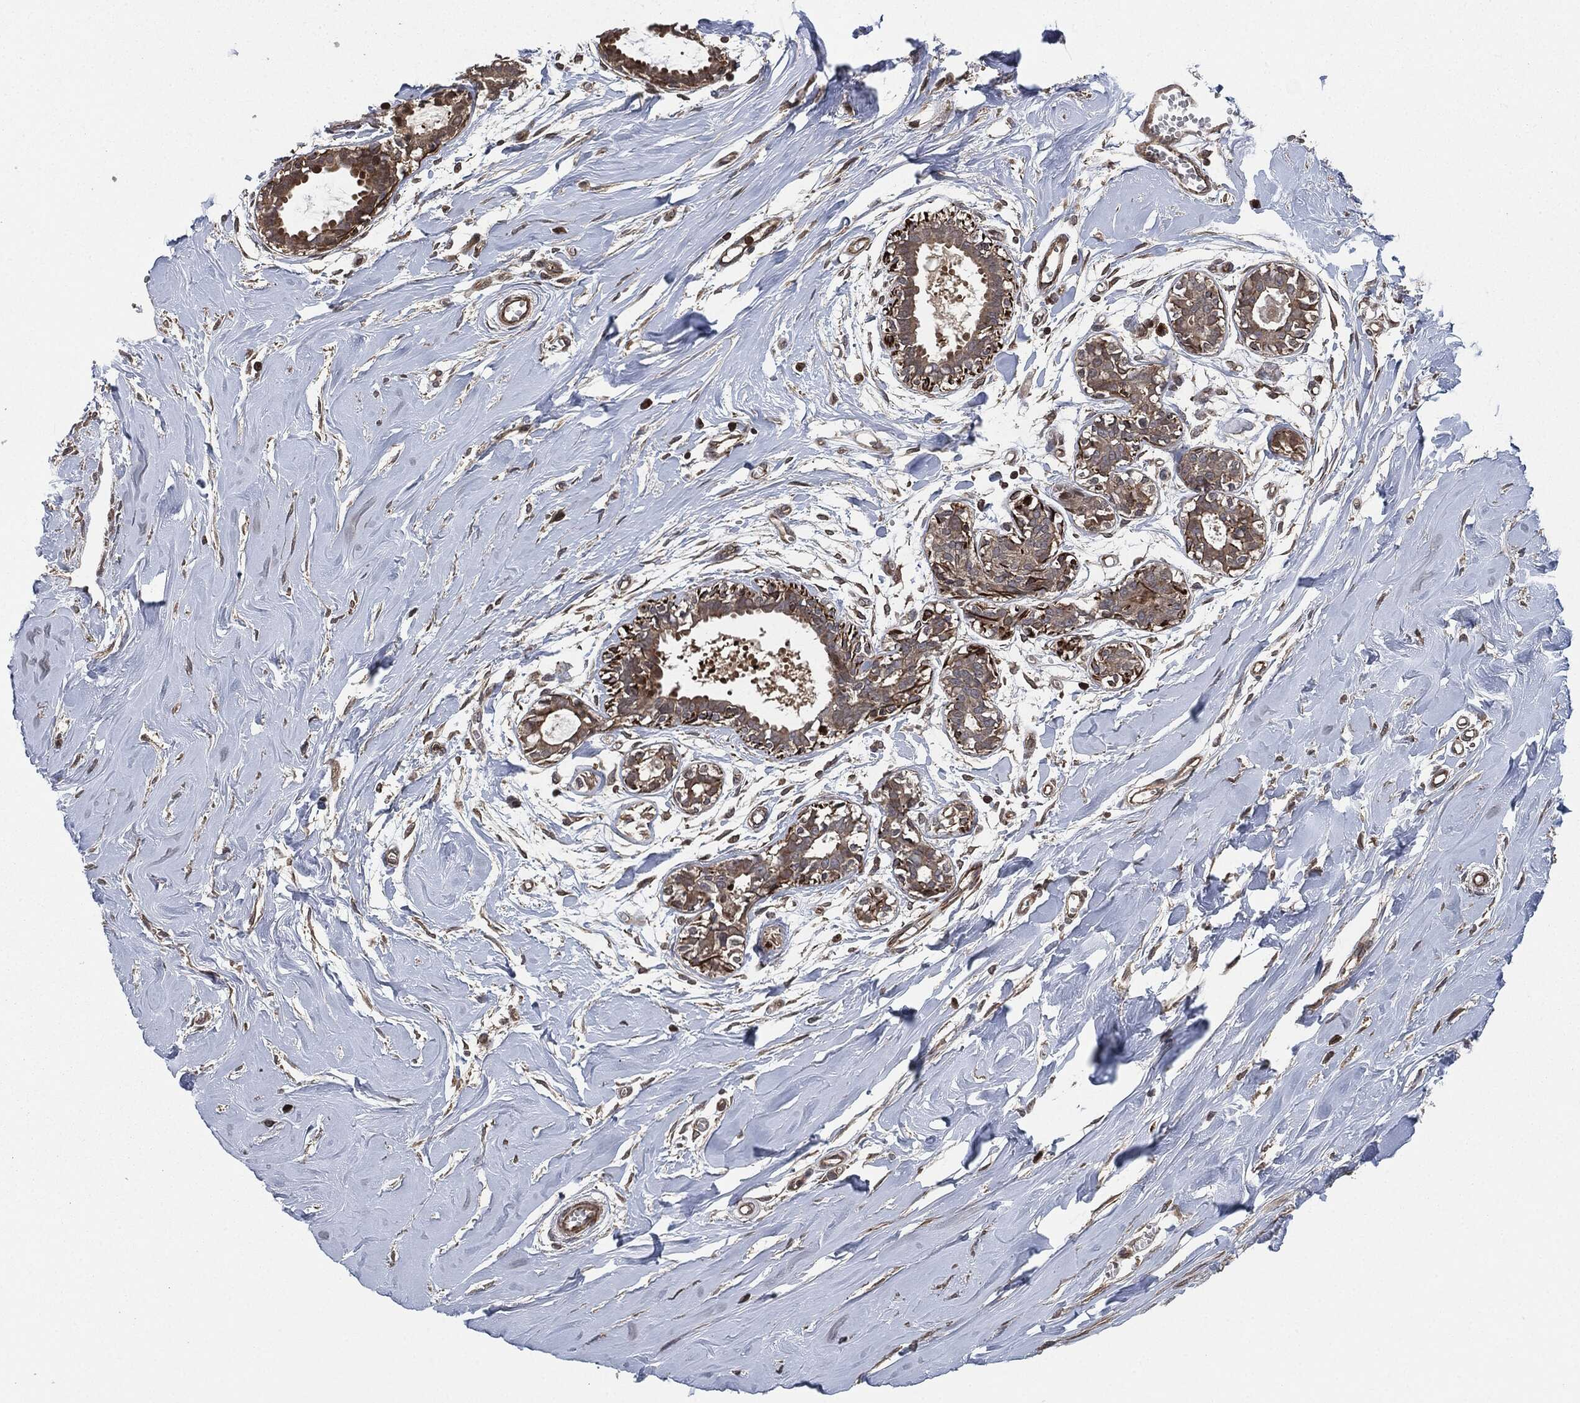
{"staining": {"intensity": "moderate", "quantity": "<25%", "location": "cytoplasmic/membranous"}, "tissue": "soft tissue", "cell_type": "Fibroblasts", "image_type": "normal", "snomed": [{"axis": "morphology", "description": "Normal tissue, NOS"}, {"axis": "topography", "description": "Breast"}], "caption": "Fibroblasts reveal low levels of moderate cytoplasmic/membranous staining in approximately <25% of cells in unremarkable soft tissue. The staining was performed using DAB (3,3'-diaminobenzidine), with brown indicating positive protein expression. Nuclei are stained blue with hematoxylin.", "gene": "UBR1", "patient": {"sex": "female", "age": 49}}